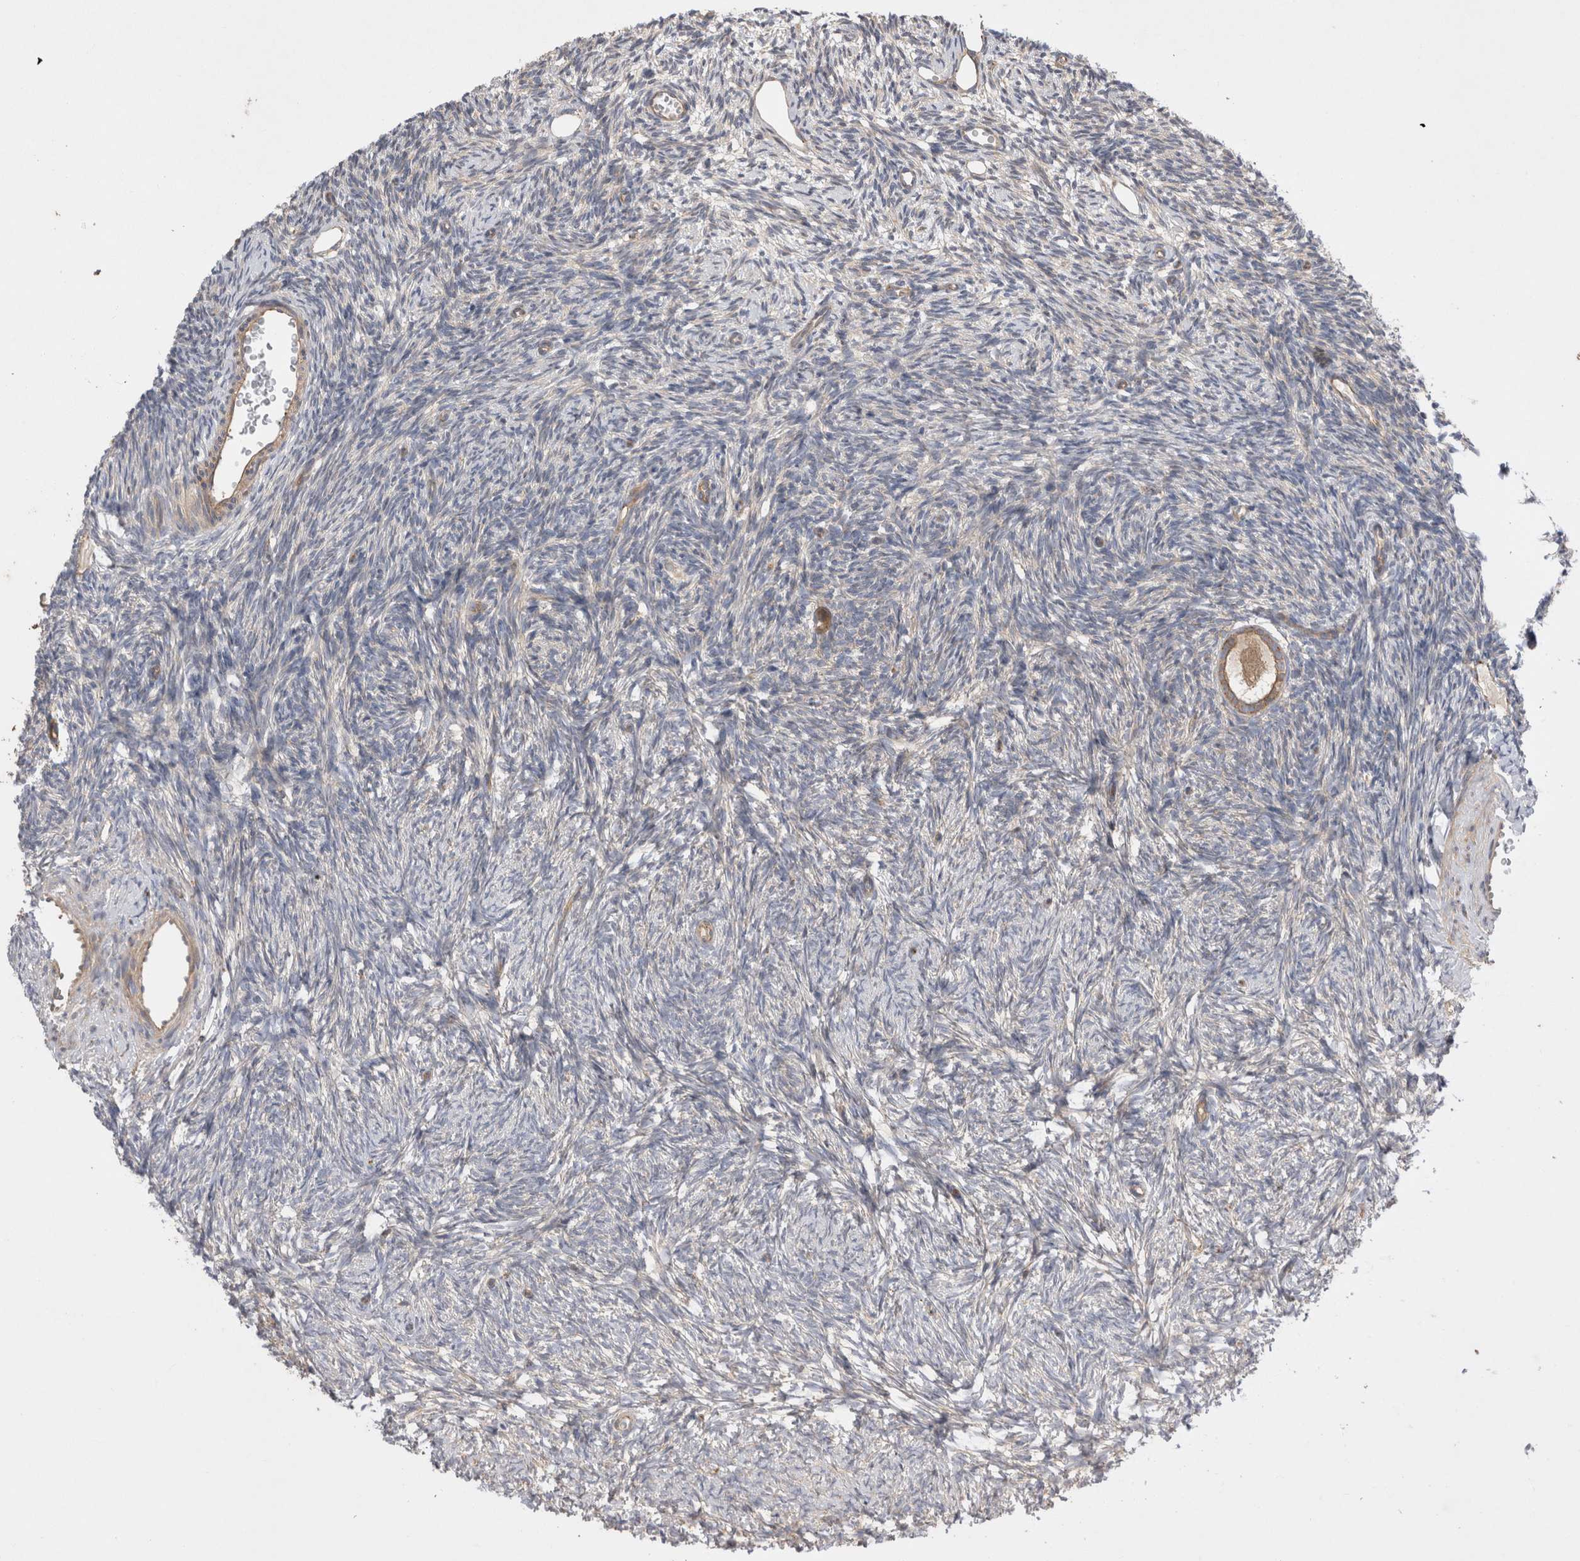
{"staining": {"intensity": "moderate", "quantity": ">75%", "location": "cytoplasmic/membranous"}, "tissue": "ovary", "cell_type": "Follicle cells", "image_type": "normal", "snomed": [{"axis": "morphology", "description": "Normal tissue, NOS"}, {"axis": "topography", "description": "Ovary"}], "caption": "Protein expression analysis of normal ovary shows moderate cytoplasmic/membranous expression in about >75% of follicle cells. (Brightfield microscopy of DAB IHC at high magnification).", "gene": "PDCD10", "patient": {"sex": "female", "age": 34}}